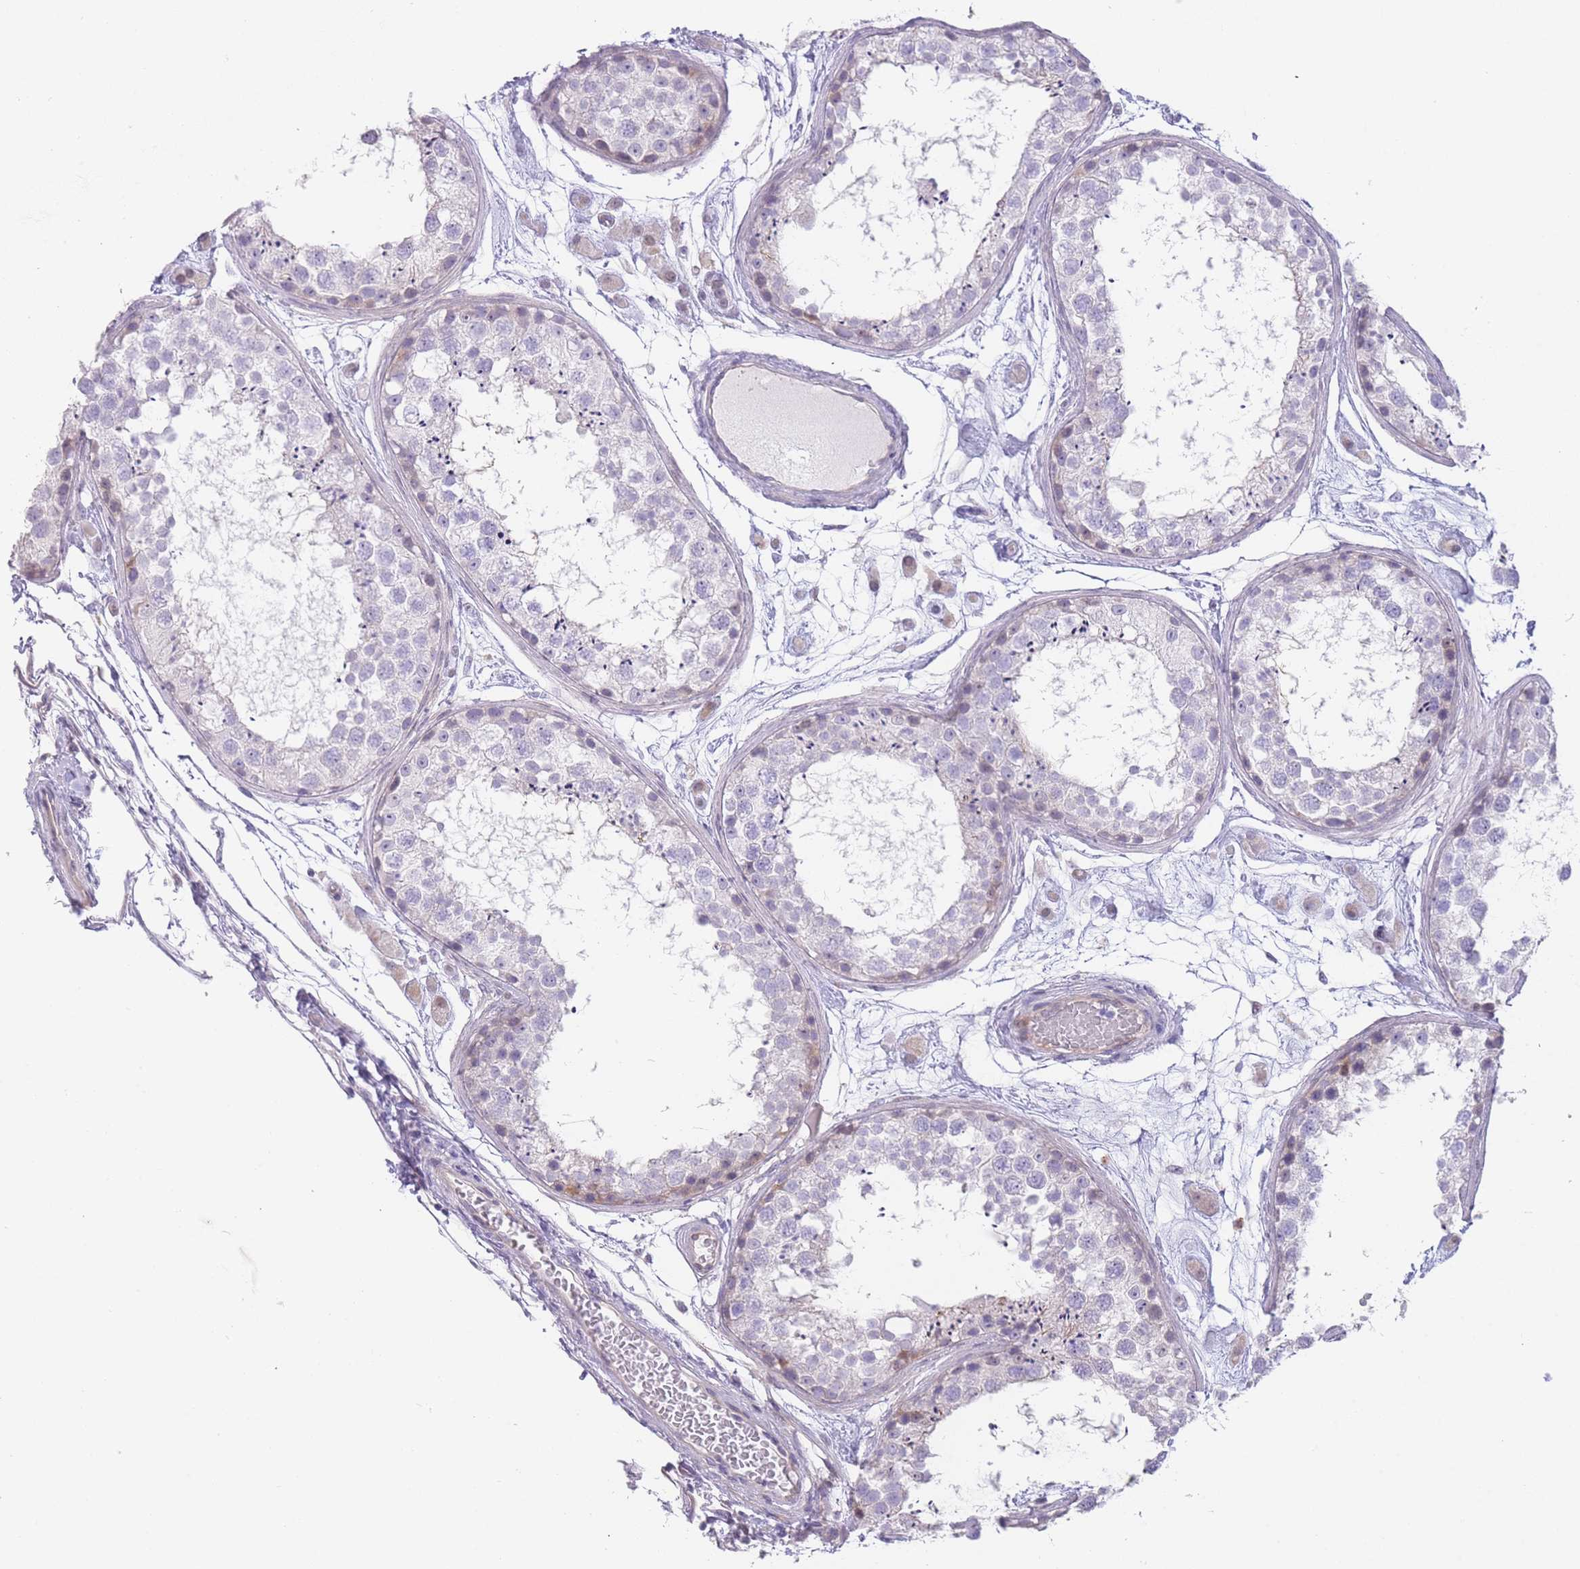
{"staining": {"intensity": "negative", "quantity": "none", "location": "none"}, "tissue": "testis", "cell_type": "Cells in seminiferous ducts", "image_type": "normal", "snomed": [{"axis": "morphology", "description": "Normal tissue, NOS"}, {"axis": "topography", "description": "Testis"}], "caption": "This is a image of immunohistochemistry staining of normal testis, which shows no staining in cells in seminiferous ducts. (DAB immunohistochemistry (IHC), high magnification).", "gene": "IMPG1", "patient": {"sex": "male", "age": 25}}